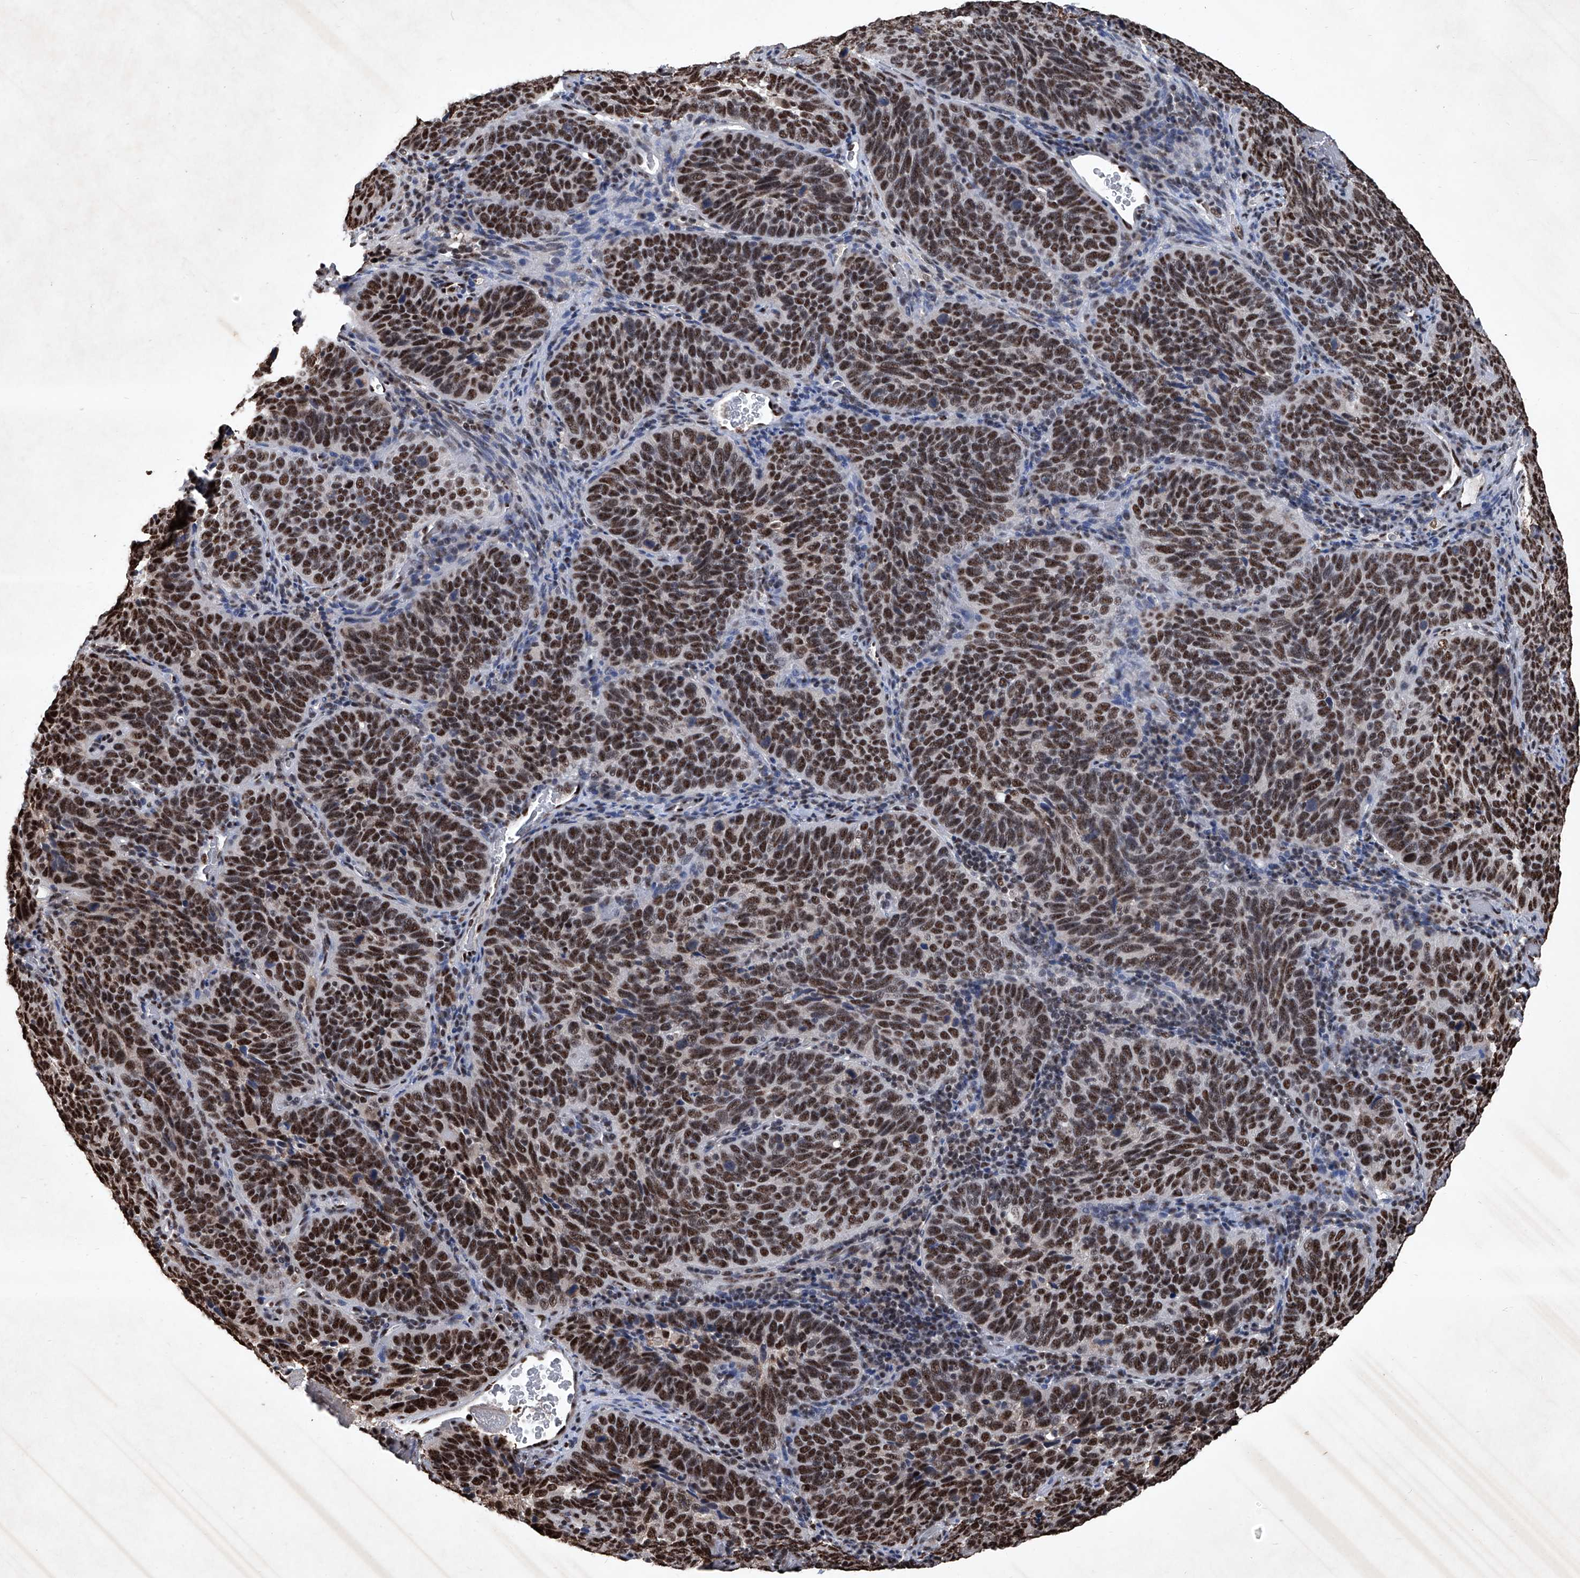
{"staining": {"intensity": "strong", "quantity": ">75%", "location": "nuclear"}, "tissue": "cervical cancer", "cell_type": "Tumor cells", "image_type": "cancer", "snomed": [{"axis": "morphology", "description": "Squamous cell carcinoma, NOS"}, {"axis": "topography", "description": "Cervix"}], "caption": "A brown stain labels strong nuclear positivity of a protein in human cervical squamous cell carcinoma tumor cells.", "gene": "DDX39B", "patient": {"sex": "female", "age": 60}}